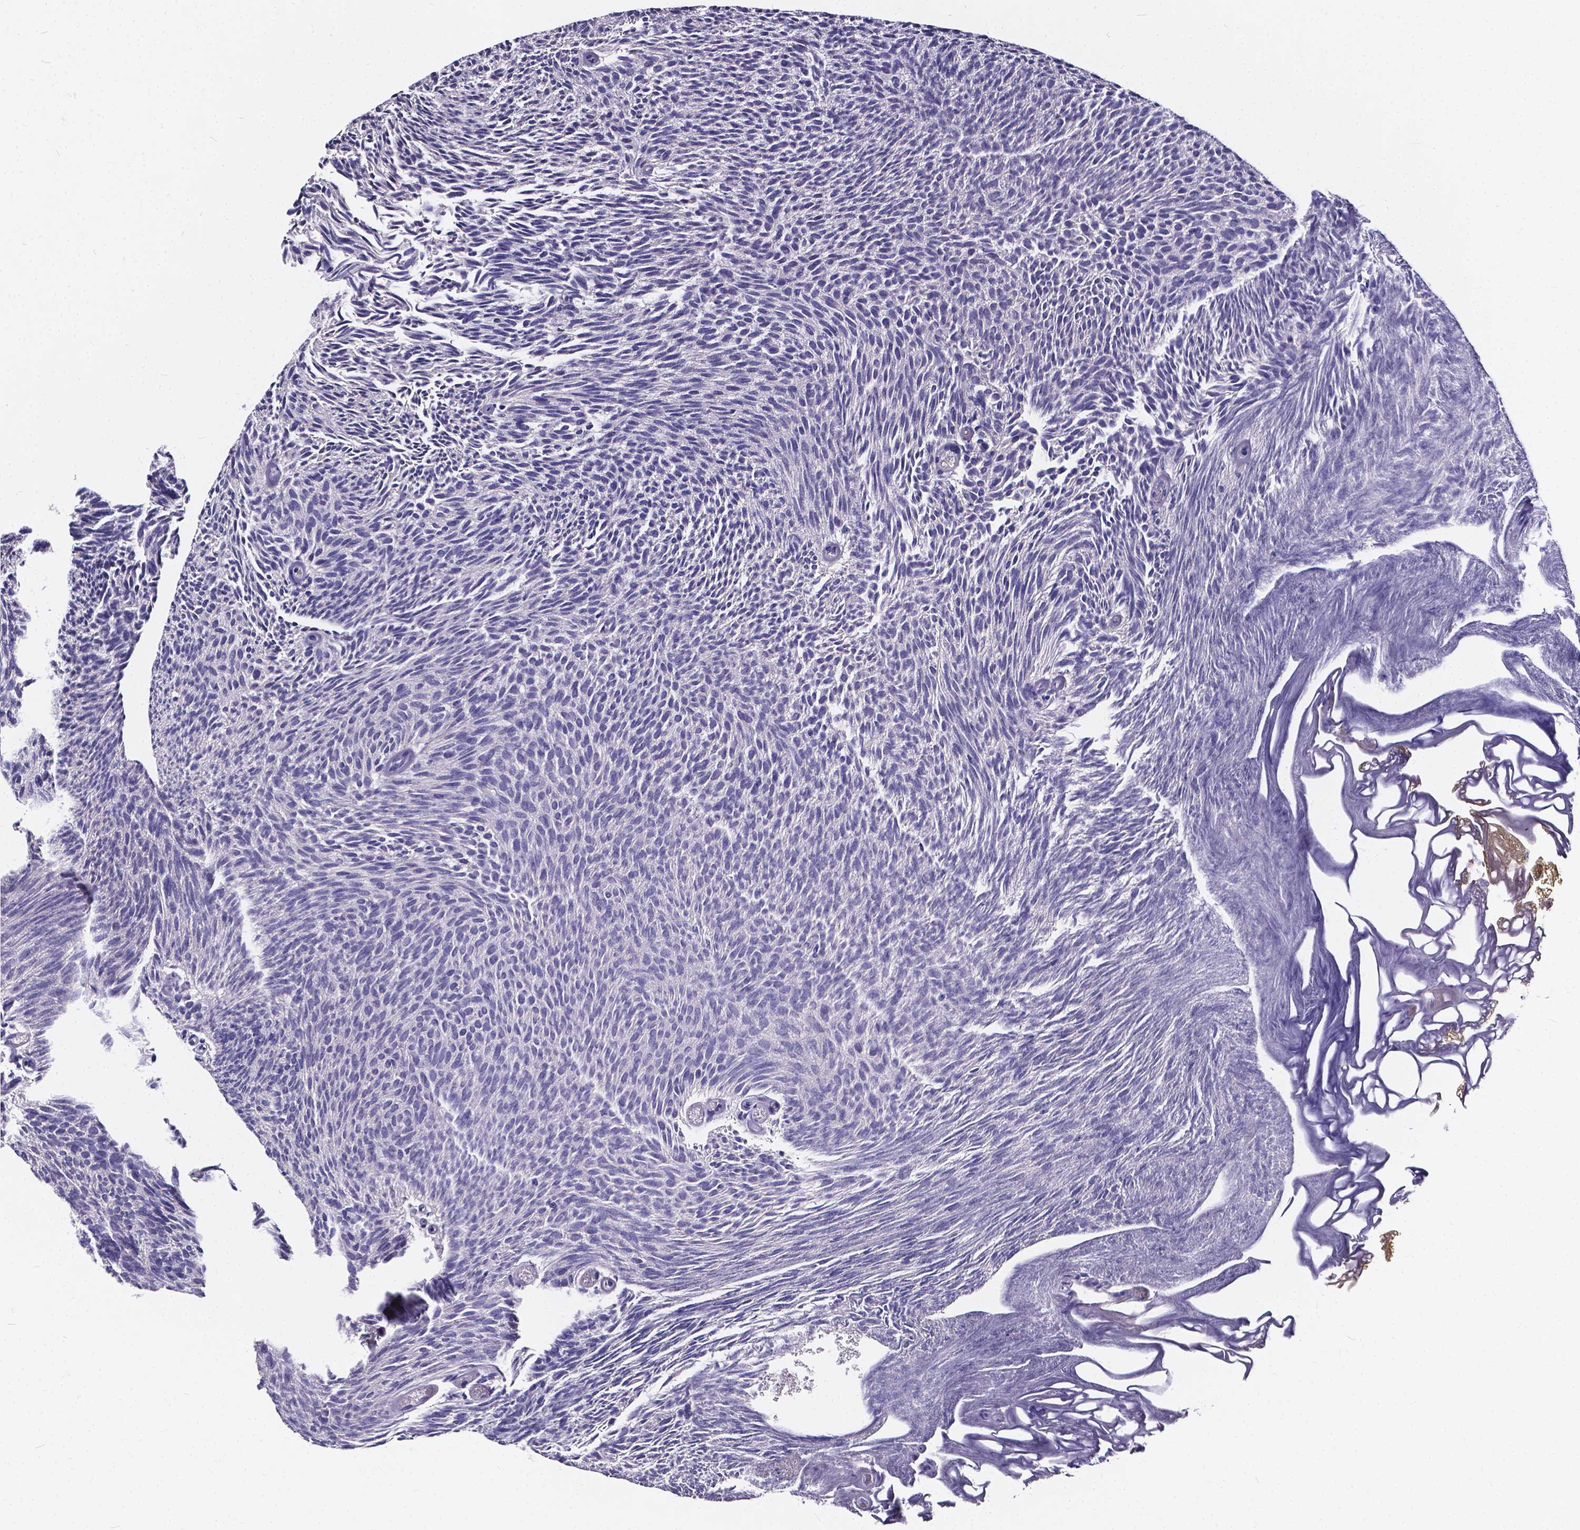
{"staining": {"intensity": "negative", "quantity": "none", "location": "none"}, "tissue": "urothelial cancer", "cell_type": "Tumor cells", "image_type": "cancer", "snomed": [{"axis": "morphology", "description": "Urothelial carcinoma, Low grade"}, {"axis": "topography", "description": "Urinary bladder"}], "caption": "Immunohistochemistry (IHC) micrograph of neoplastic tissue: low-grade urothelial carcinoma stained with DAB (3,3'-diaminobenzidine) displays no significant protein expression in tumor cells.", "gene": "SOWAHA", "patient": {"sex": "male", "age": 77}}